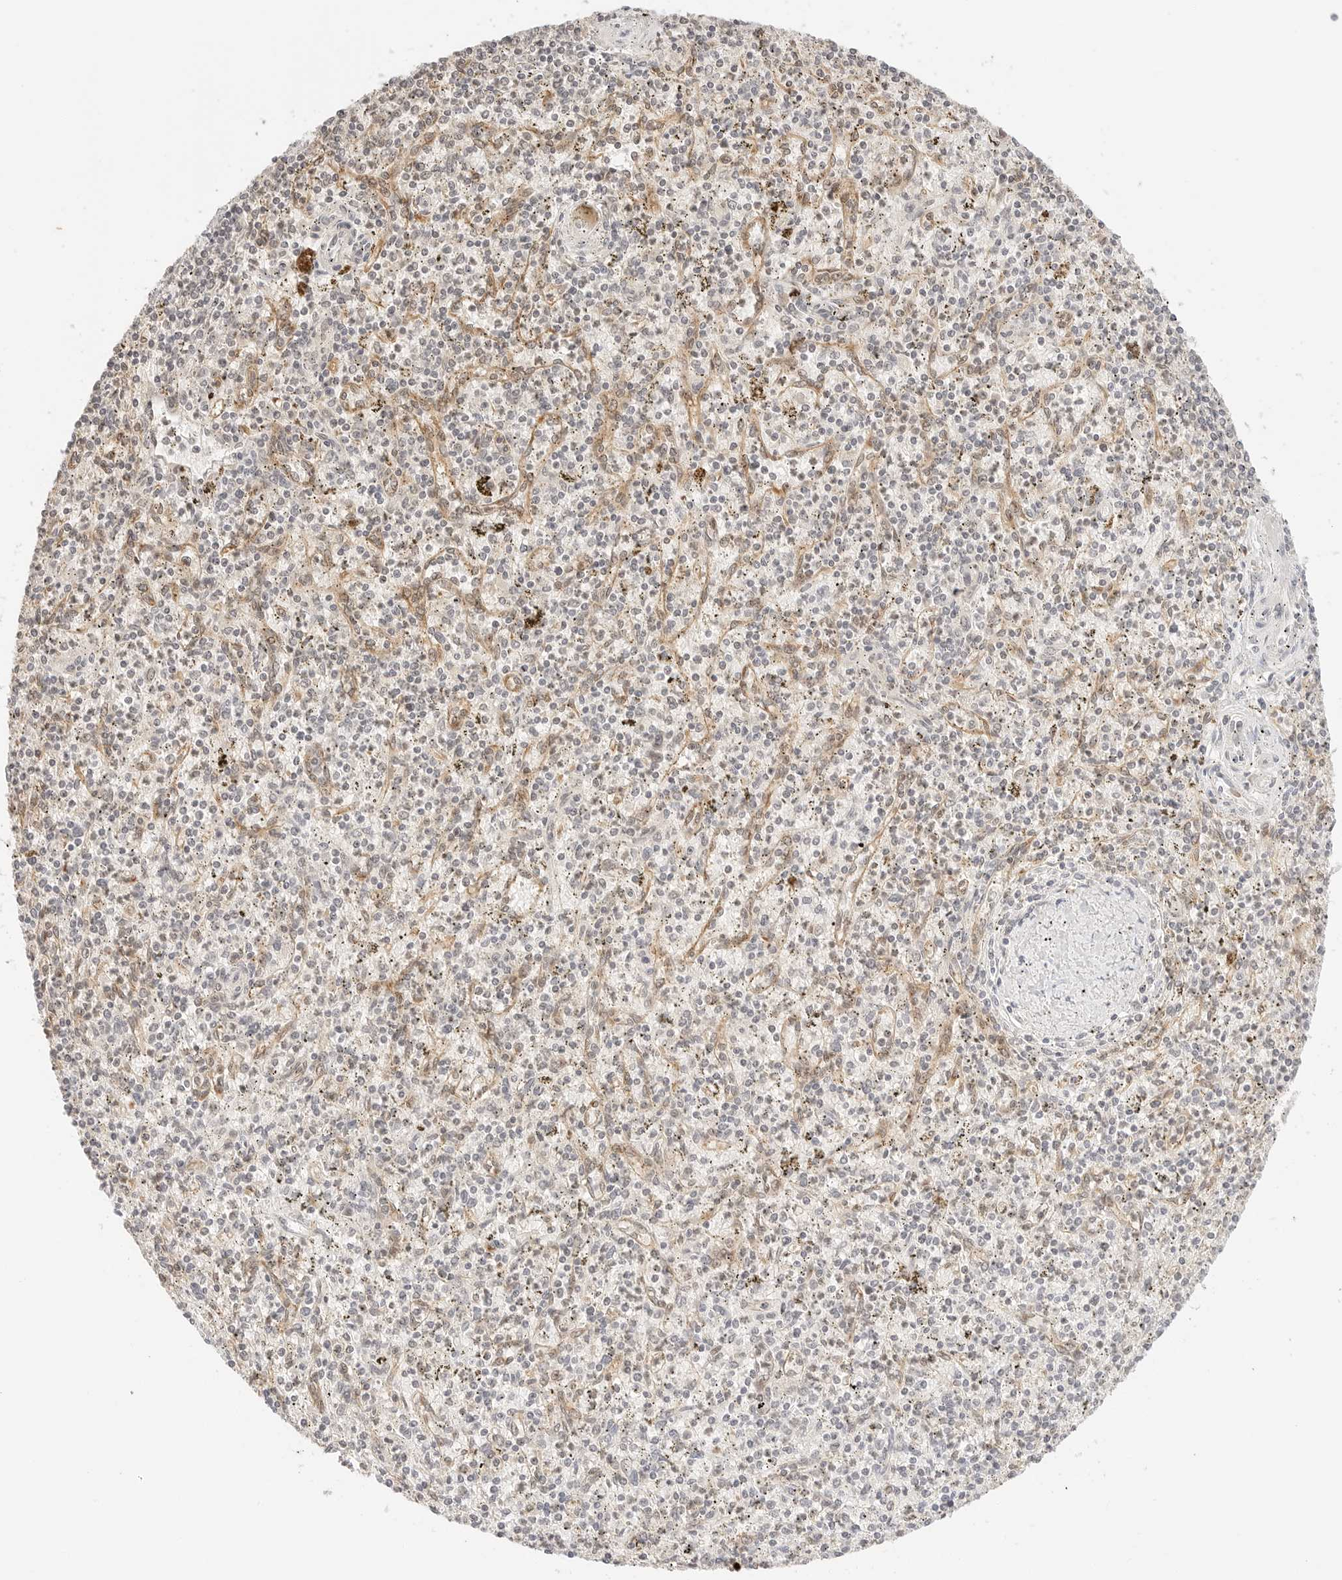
{"staining": {"intensity": "weak", "quantity": "25%-75%", "location": "nuclear"}, "tissue": "spleen", "cell_type": "Cells in red pulp", "image_type": "normal", "snomed": [{"axis": "morphology", "description": "Normal tissue, NOS"}, {"axis": "topography", "description": "Spleen"}], "caption": "Immunohistochemistry histopathology image of unremarkable human spleen stained for a protein (brown), which displays low levels of weak nuclear positivity in about 25%-75% of cells in red pulp.", "gene": "RPS6KL1", "patient": {"sex": "male", "age": 72}}